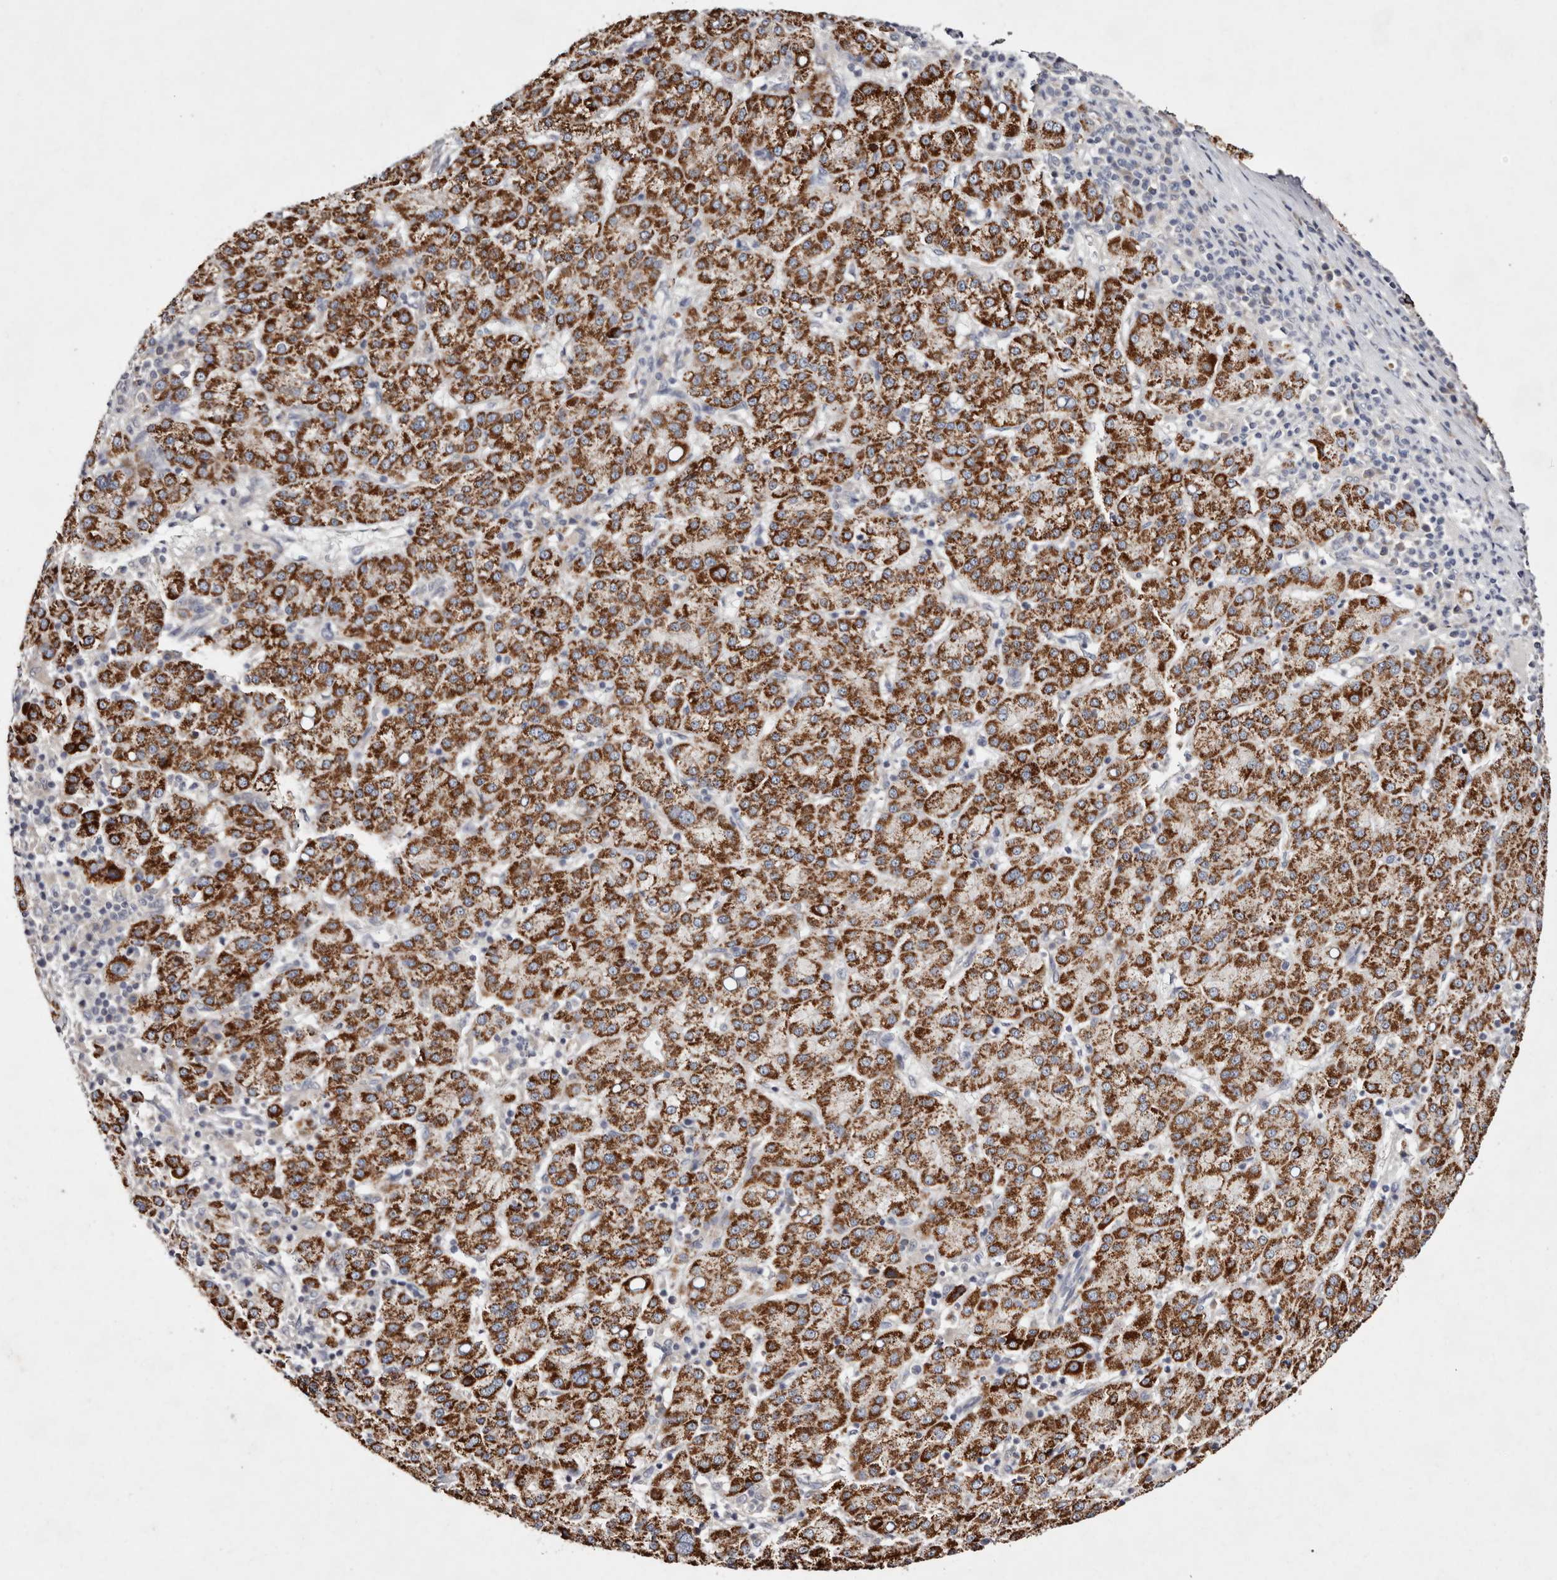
{"staining": {"intensity": "strong", "quantity": ">75%", "location": "cytoplasmic/membranous"}, "tissue": "liver cancer", "cell_type": "Tumor cells", "image_type": "cancer", "snomed": [{"axis": "morphology", "description": "Carcinoma, Hepatocellular, NOS"}, {"axis": "topography", "description": "Liver"}], "caption": "Protein staining reveals strong cytoplasmic/membranous staining in approximately >75% of tumor cells in liver hepatocellular carcinoma.", "gene": "TSC2", "patient": {"sex": "female", "age": 58}}